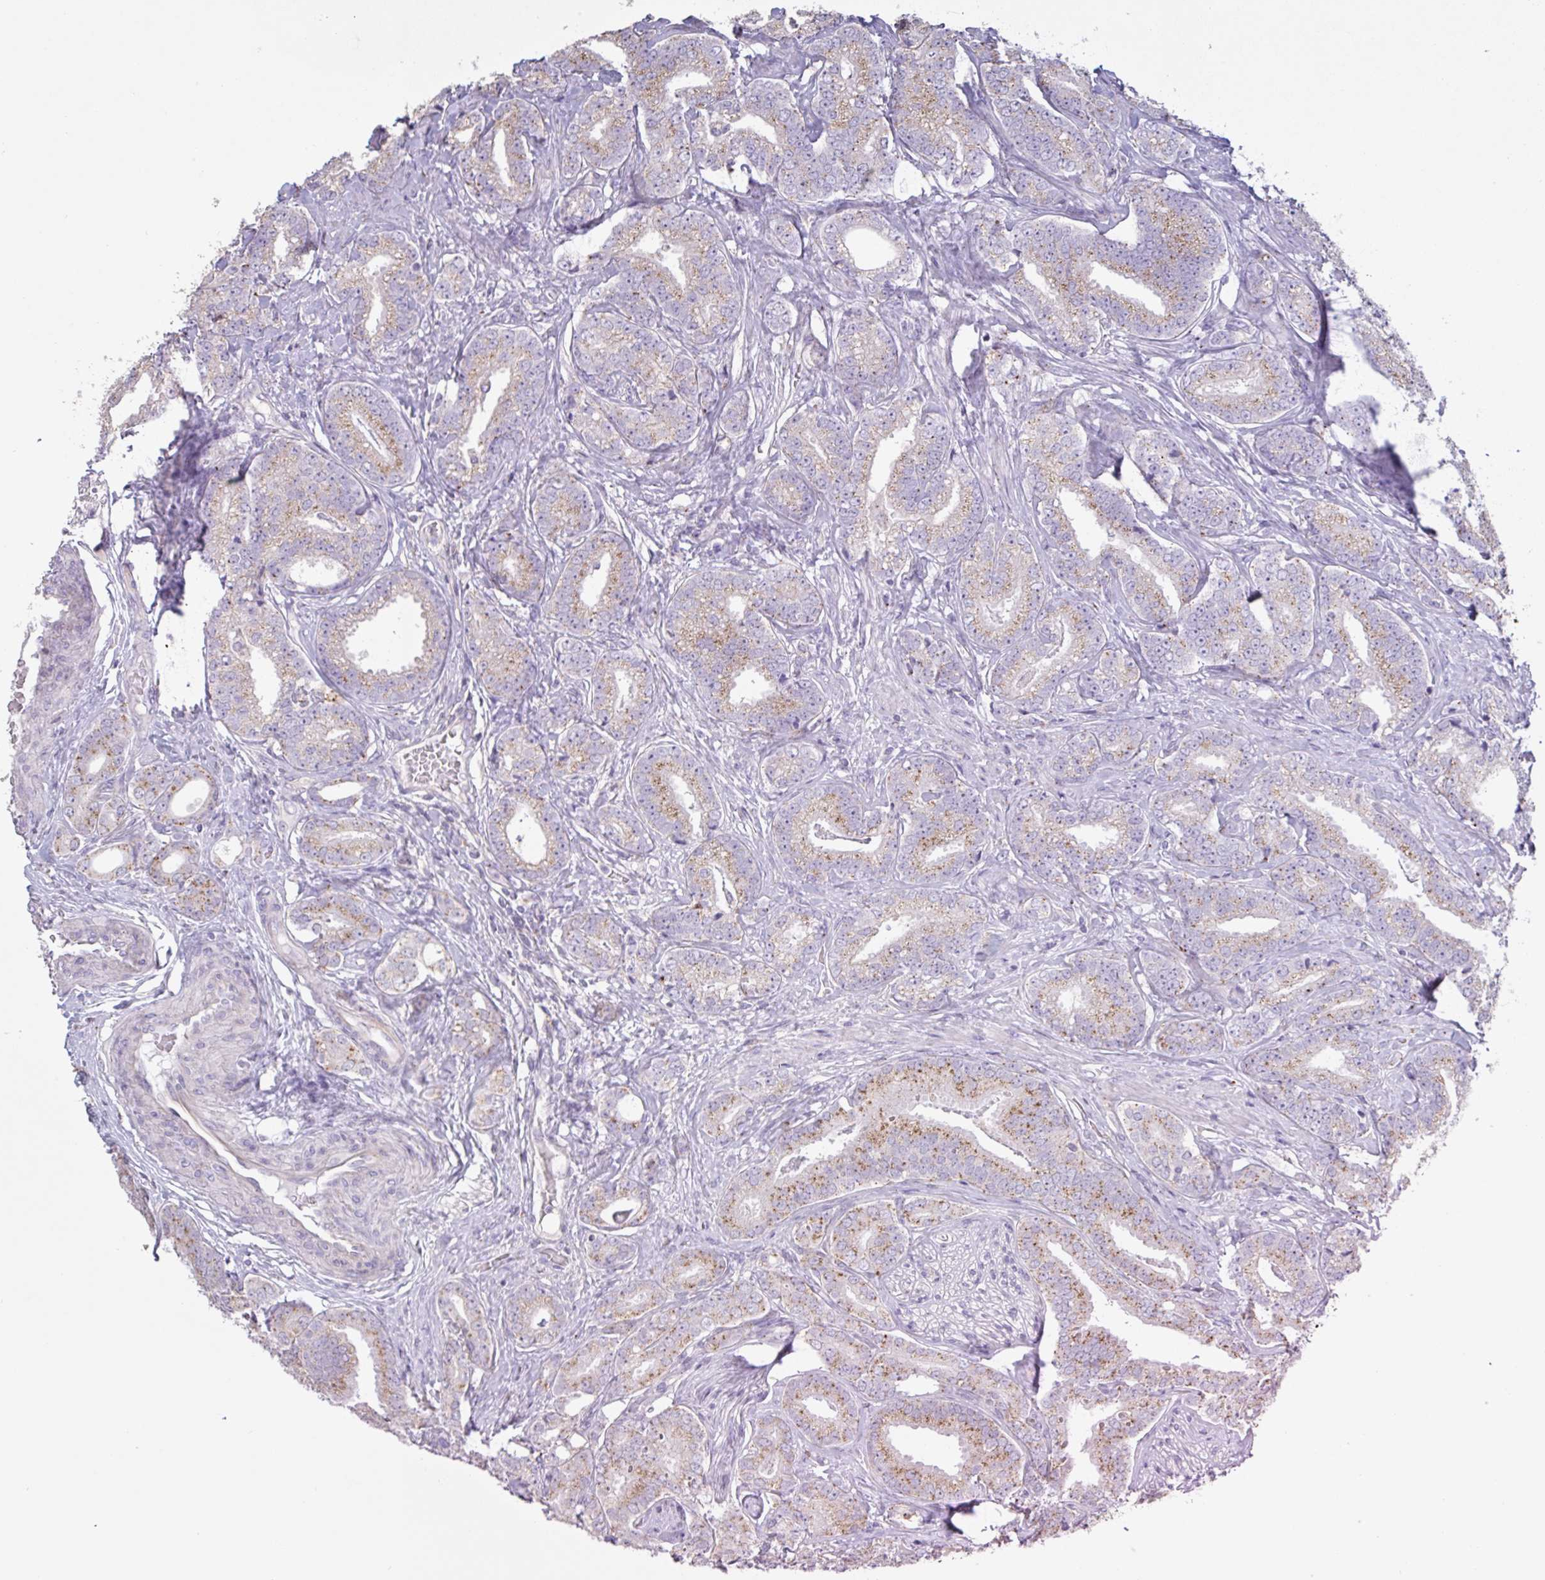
{"staining": {"intensity": "moderate", "quantity": ">75%", "location": "cytoplasmic/membranous"}, "tissue": "prostate cancer", "cell_type": "Tumor cells", "image_type": "cancer", "snomed": [{"axis": "morphology", "description": "Adenocarcinoma, Low grade"}, {"axis": "topography", "description": "Prostate"}], "caption": "High-power microscopy captured an immunohistochemistry (IHC) image of adenocarcinoma (low-grade) (prostate), revealing moderate cytoplasmic/membranous positivity in about >75% of tumor cells. Immunohistochemistry stains the protein in brown and the nuclei are stained blue.", "gene": "CHMP5", "patient": {"sex": "male", "age": 63}}